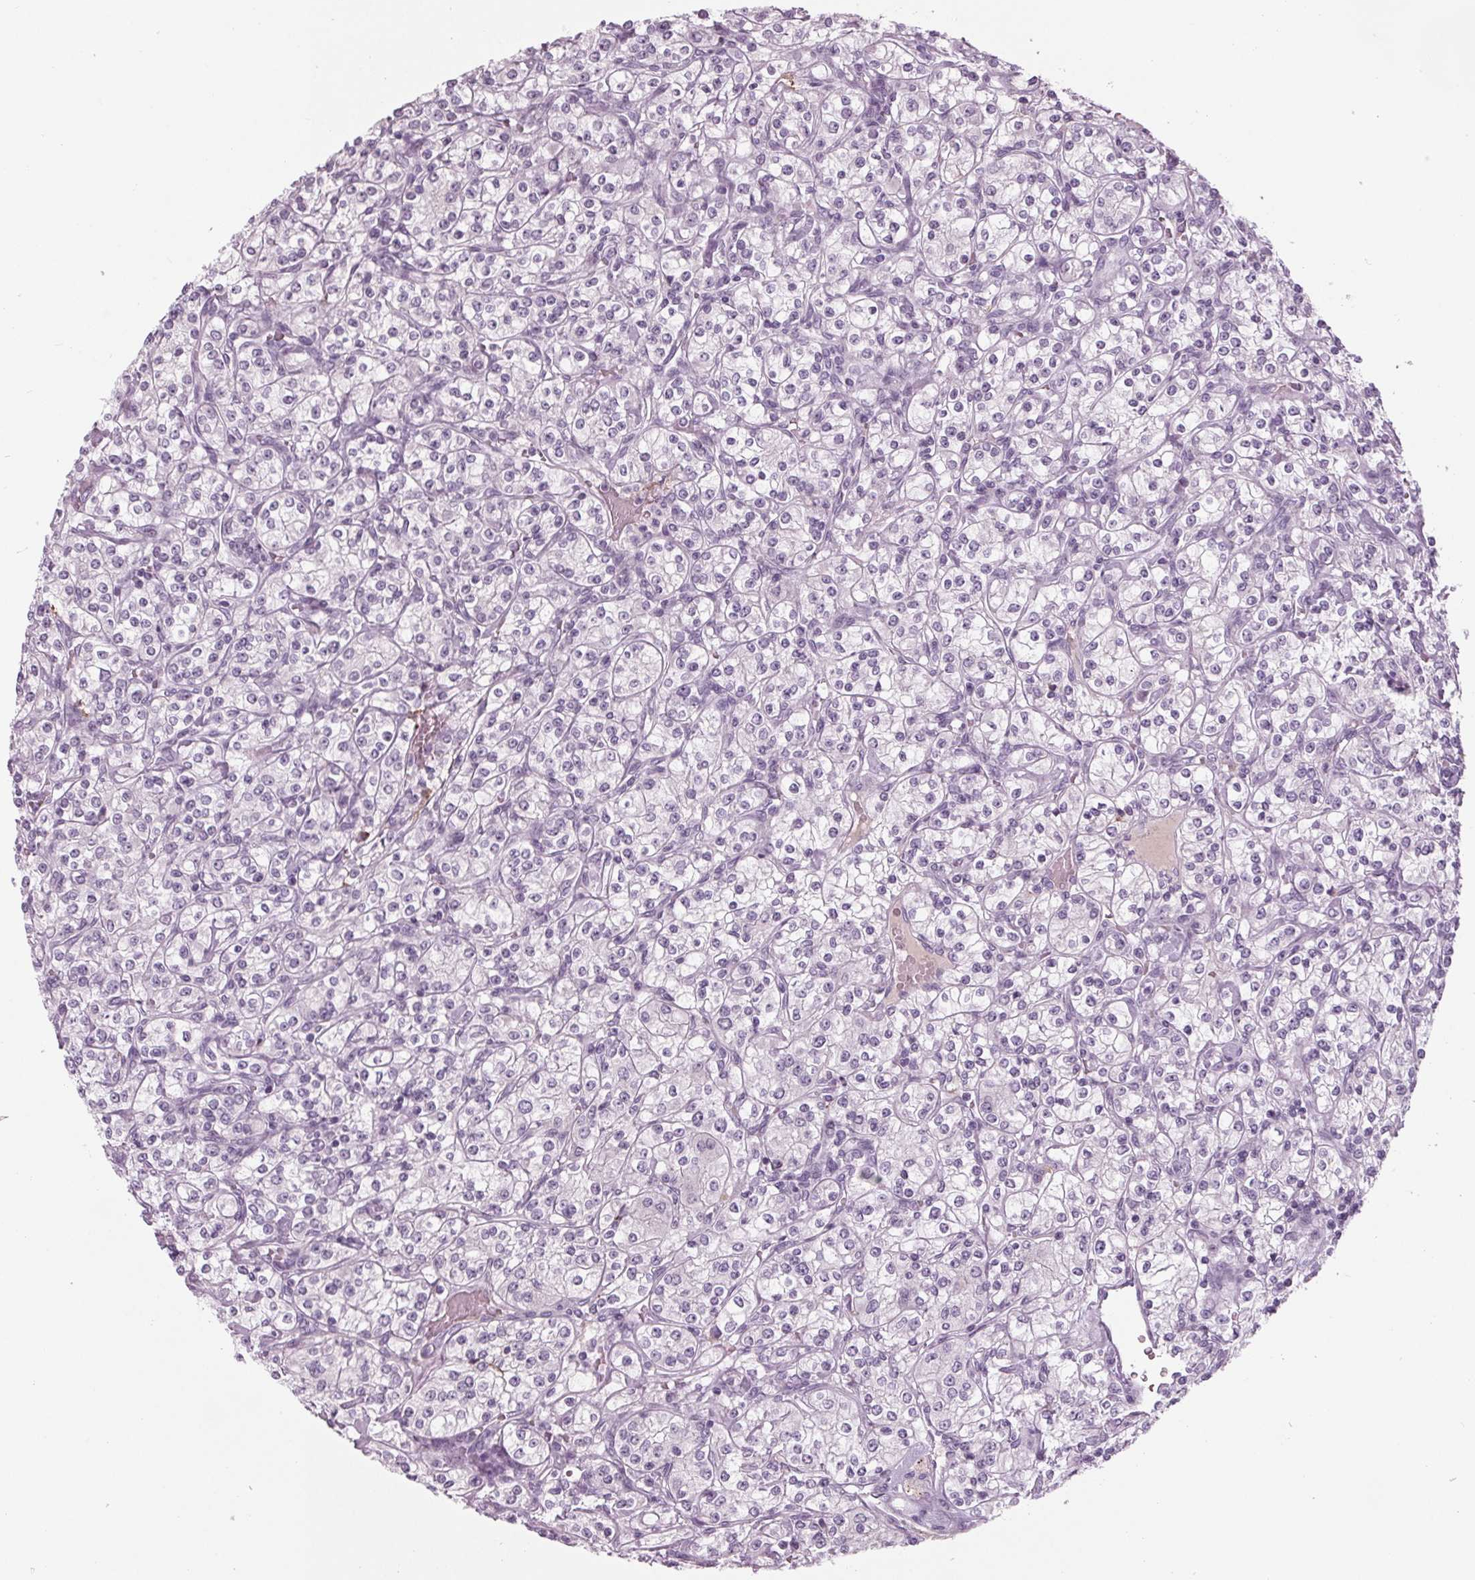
{"staining": {"intensity": "negative", "quantity": "none", "location": "none"}, "tissue": "renal cancer", "cell_type": "Tumor cells", "image_type": "cancer", "snomed": [{"axis": "morphology", "description": "Adenocarcinoma, NOS"}, {"axis": "topography", "description": "Kidney"}], "caption": "Human renal cancer stained for a protein using immunohistochemistry (IHC) reveals no positivity in tumor cells.", "gene": "CYP3A43", "patient": {"sex": "male", "age": 77}}